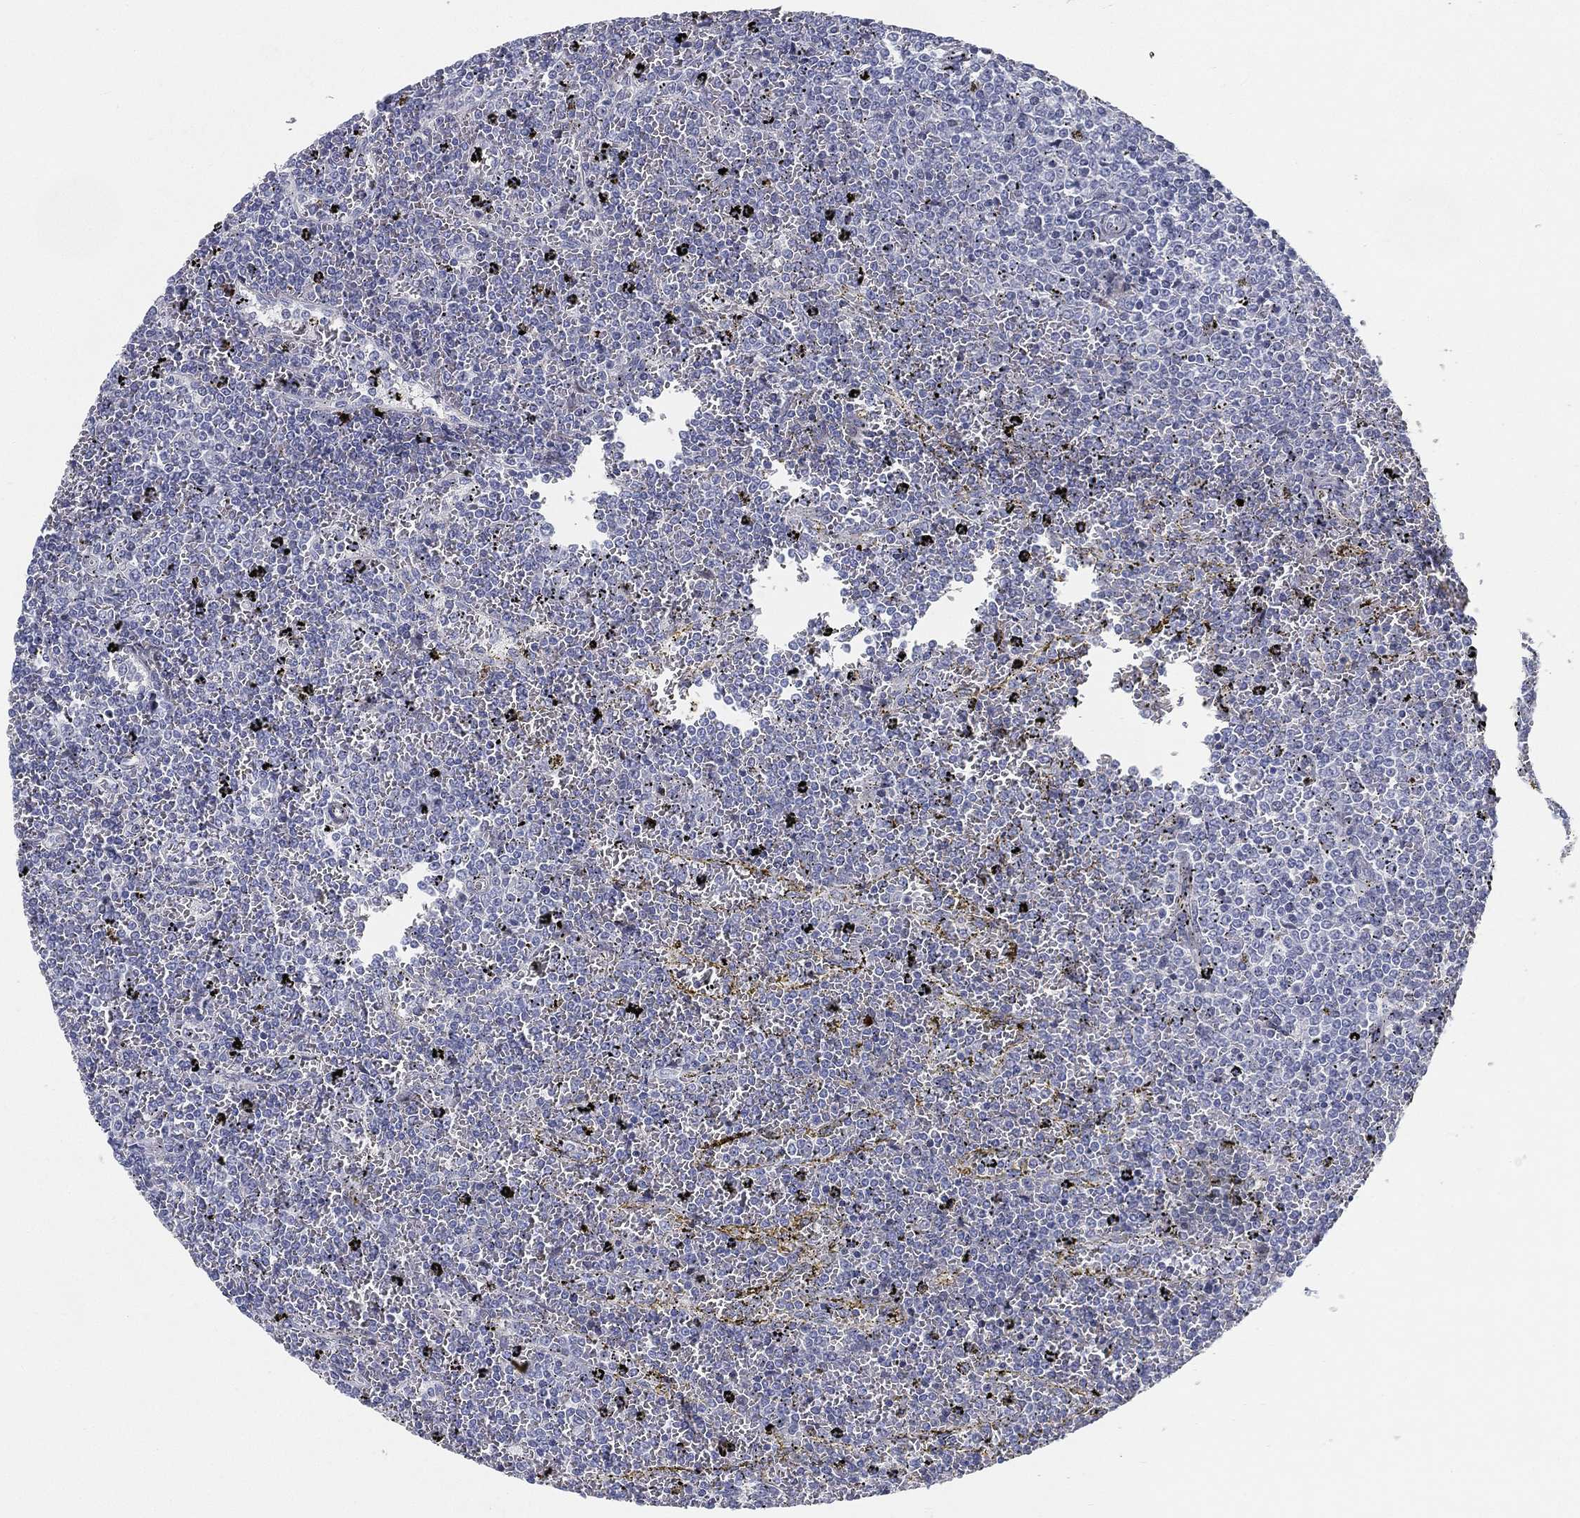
{"staining": {"intensity": "negative", "quantity": "none", "location": "none"}, "tissue": "lymphoma", "cell_type": "Tumor cells", "image_type": "cancer", "snomed": [{"axis": "morphology", "description": "Malignant lymphoma, non-Hodgkin's type, Low grade"}, {"axis": "topography", "description": "Spleen"}], "caption": "IHC of human malignant lymphoma, non-Hodgkin's type (low-grade) reveals no positivity in tumor cells.", "gene": "SPPL2C", "patient": {"sex": "female", "age": 77}}